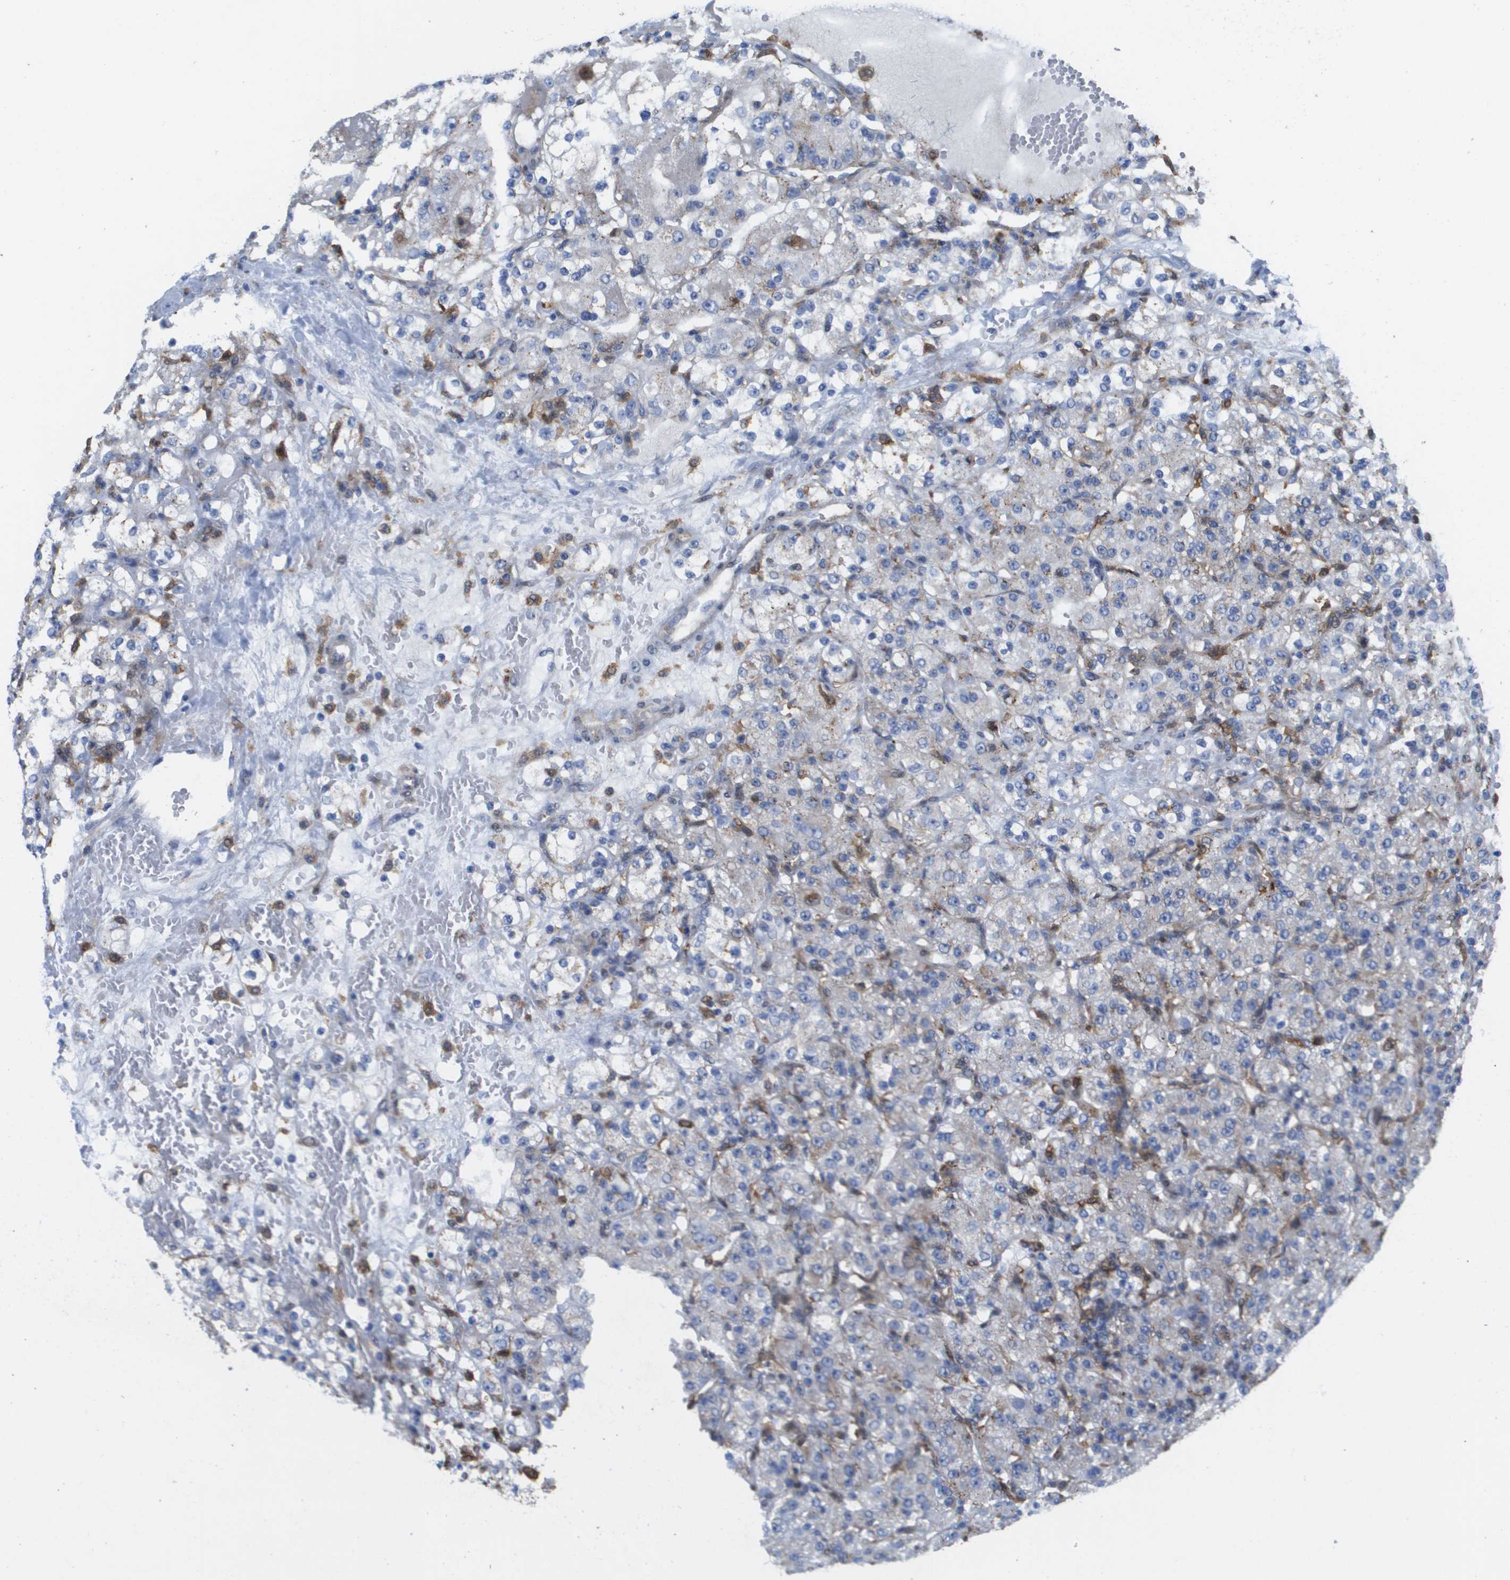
{"staining": {"intensity": "weak", "quantity": "<25%", "location": "cytoplasmic/membranous"}, "tissue": "renal cancer", "cell_type": "Tumor cells", "image_type": "cancer", "snomed": [{"axis": "morphology", "description": "Normal tissue, NOS"}, {"axis": "morphology", "description": "Adenocarcinoma, NOS"}, {"axis": "topography", "description": "Kidney"}], "caption": "Tumor cells show no significant protein staining in renal adenocarcinoma. Nuclei are stained in blue.", "gene": "SLC37A2", "patient": {"sex": "male", "age": 61}}